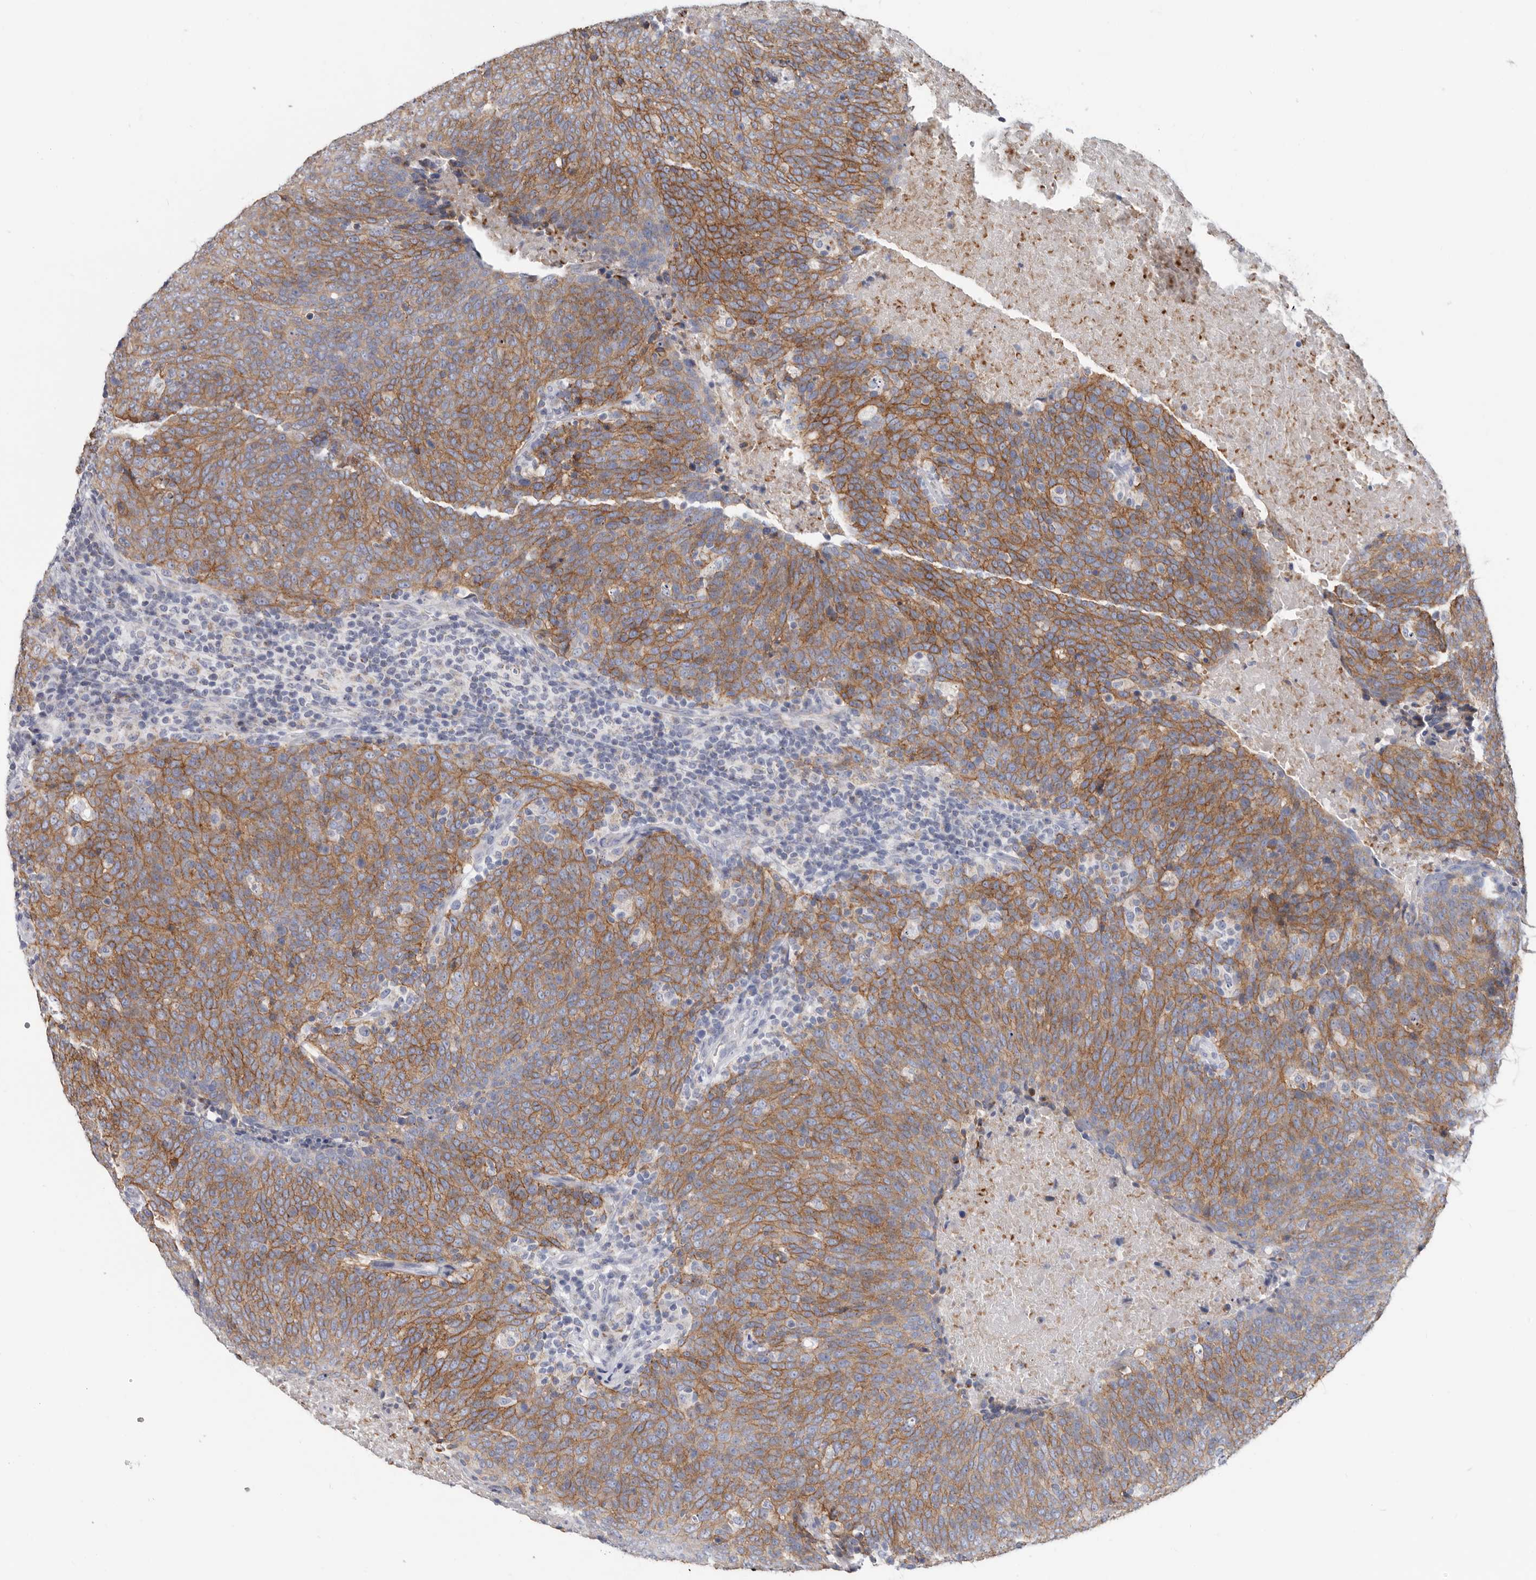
{"staining": {"intensity": "moderate", "quantity": ">75%", "location": "cytoplasmic/membranous"}, "tissue": "head and neck cancer", "cell_type": "Tumor cells", "image_type": "cancer", "snomed": [{"axis": "morphology", "description": "Squamous cell carcinoma, NOS"}, {"axis": "morphology", "description": "Squamous cell carcinoma, metastatic, NOS"}, {"axis": "topography", "description": "Lymph node"}, {"axis": "topography", "description": "Head-Neck"}], "caption": "Protein staining by IHC shows moderate cytoplasmic/membranous expression in about >75% of tumor cells in head and neck metastatic squamous cell carcinoma.", "gene": "RSPO2", "patient": {"sex": "male", "age": 62}}